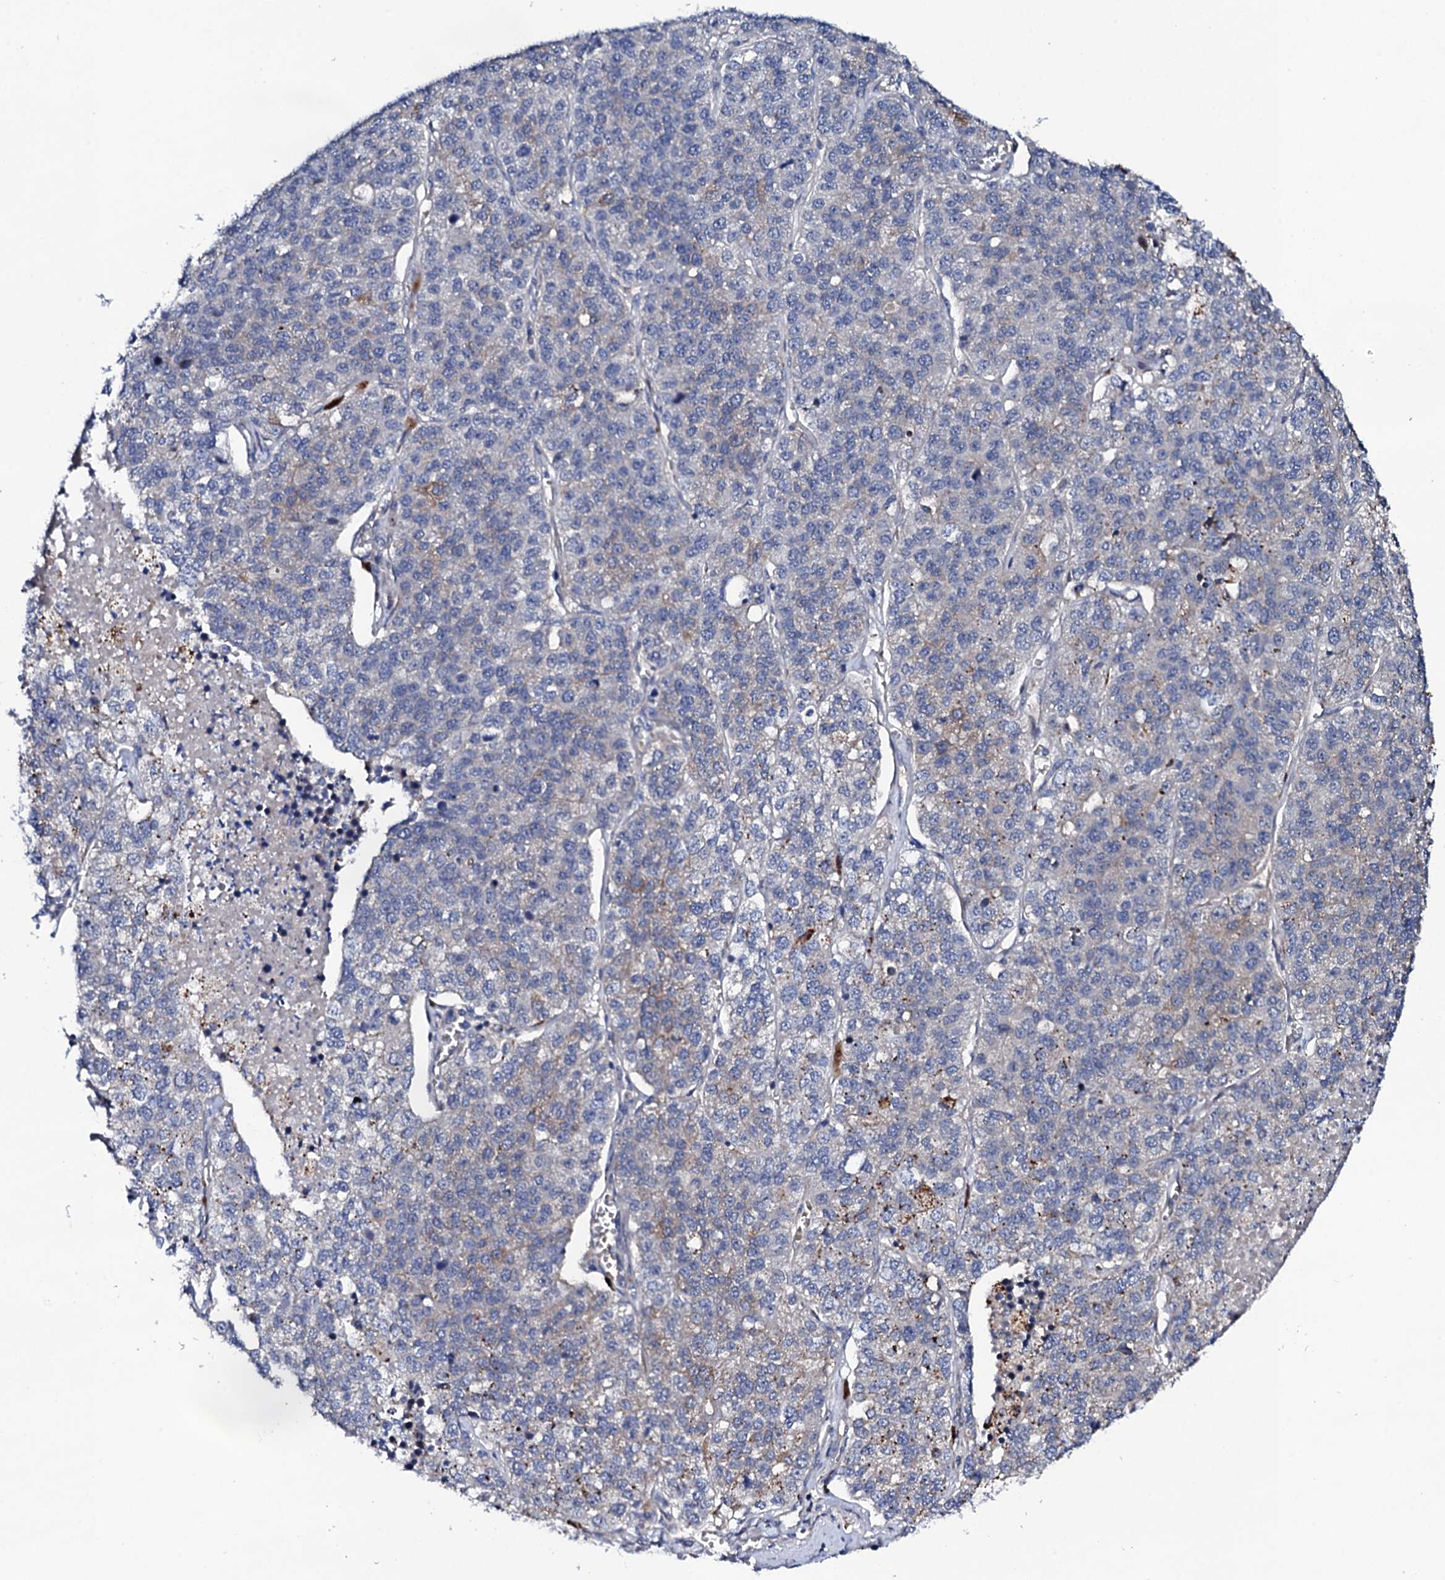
{"staining": {"intensity": "negative", "quantity": "none", "location": "none"}, "tissue": "lung cancer", "cell_type": "Tumor cells", "image_type": "cancer", "snomed": [{"axis": "morphology", "description": "Adenocarcinoma, NOS"}, {"axis": "topography", "description": "Lung"}], "caption": "Immunohistochemistry micrograph of human lung cancer stained for a protein (brown), which demonstrates no positivity in tumor cells. The staining is performed using DAB (3,3'-diaminobenzidine) brown chromogen with nuclei counter-stained in using hematoxylin.", "gene": "CIAO2A", "patient": {"sex": "male", "age": 49}}